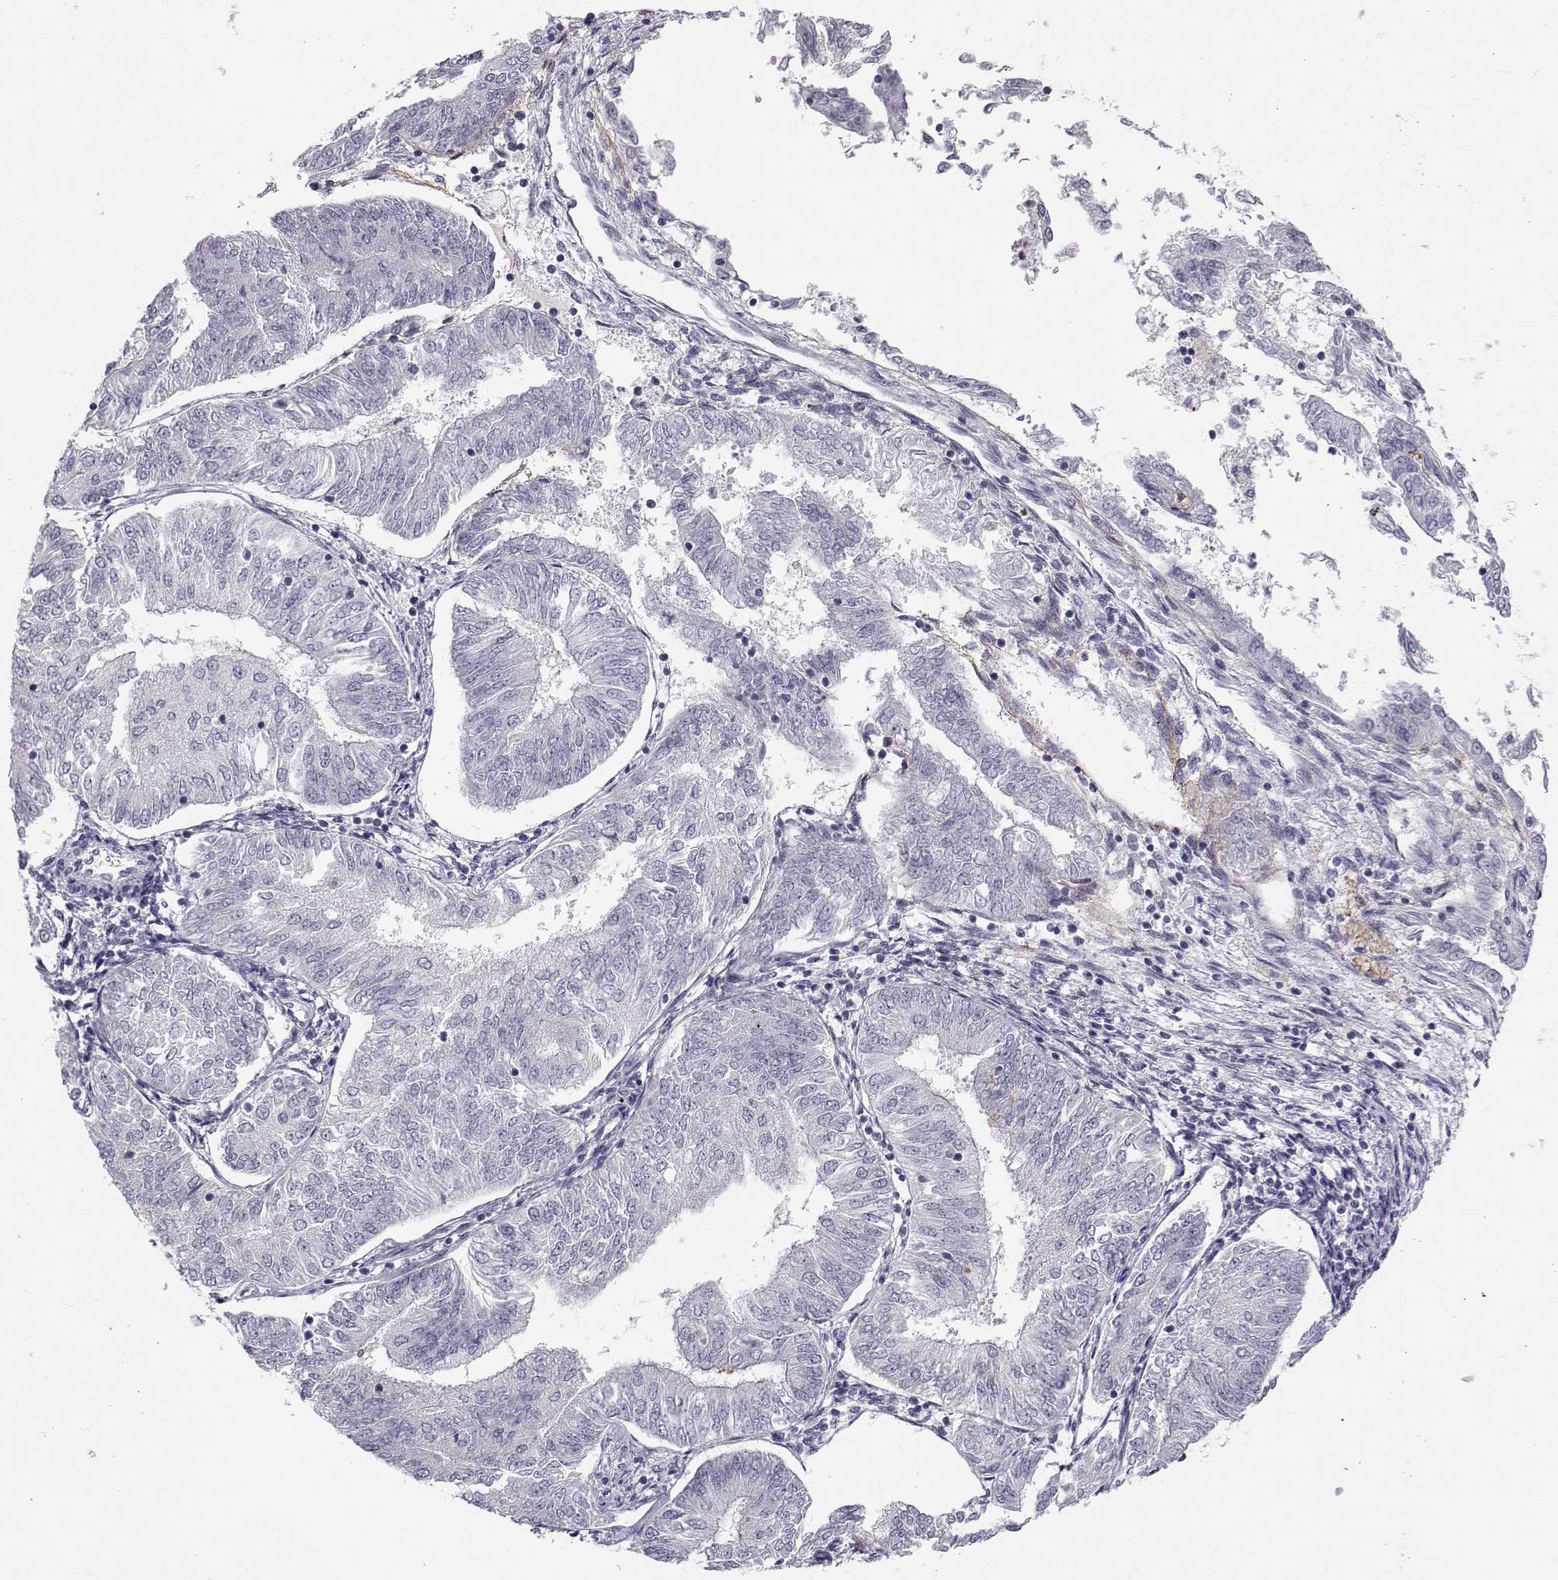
{"staining": {"intensity": "negative", "quantity": "none", "location": "none"}, "tissue": "endometrial cancer", "cell_type": "Tumor cells", "image_type": "cancer", "snomed": [{"axis": "morphology", "description": "Adenocarcinoma, NOS"}, {"axis": "topography", "description": "Endometrium"}], "caption": "Photomicrograph shows no protein expression in tumor cells of endometrial cancer (adenocarcinoma) tissue.", "gene": "ZNF185", "patient": {"sex": "female", "age": 58}}